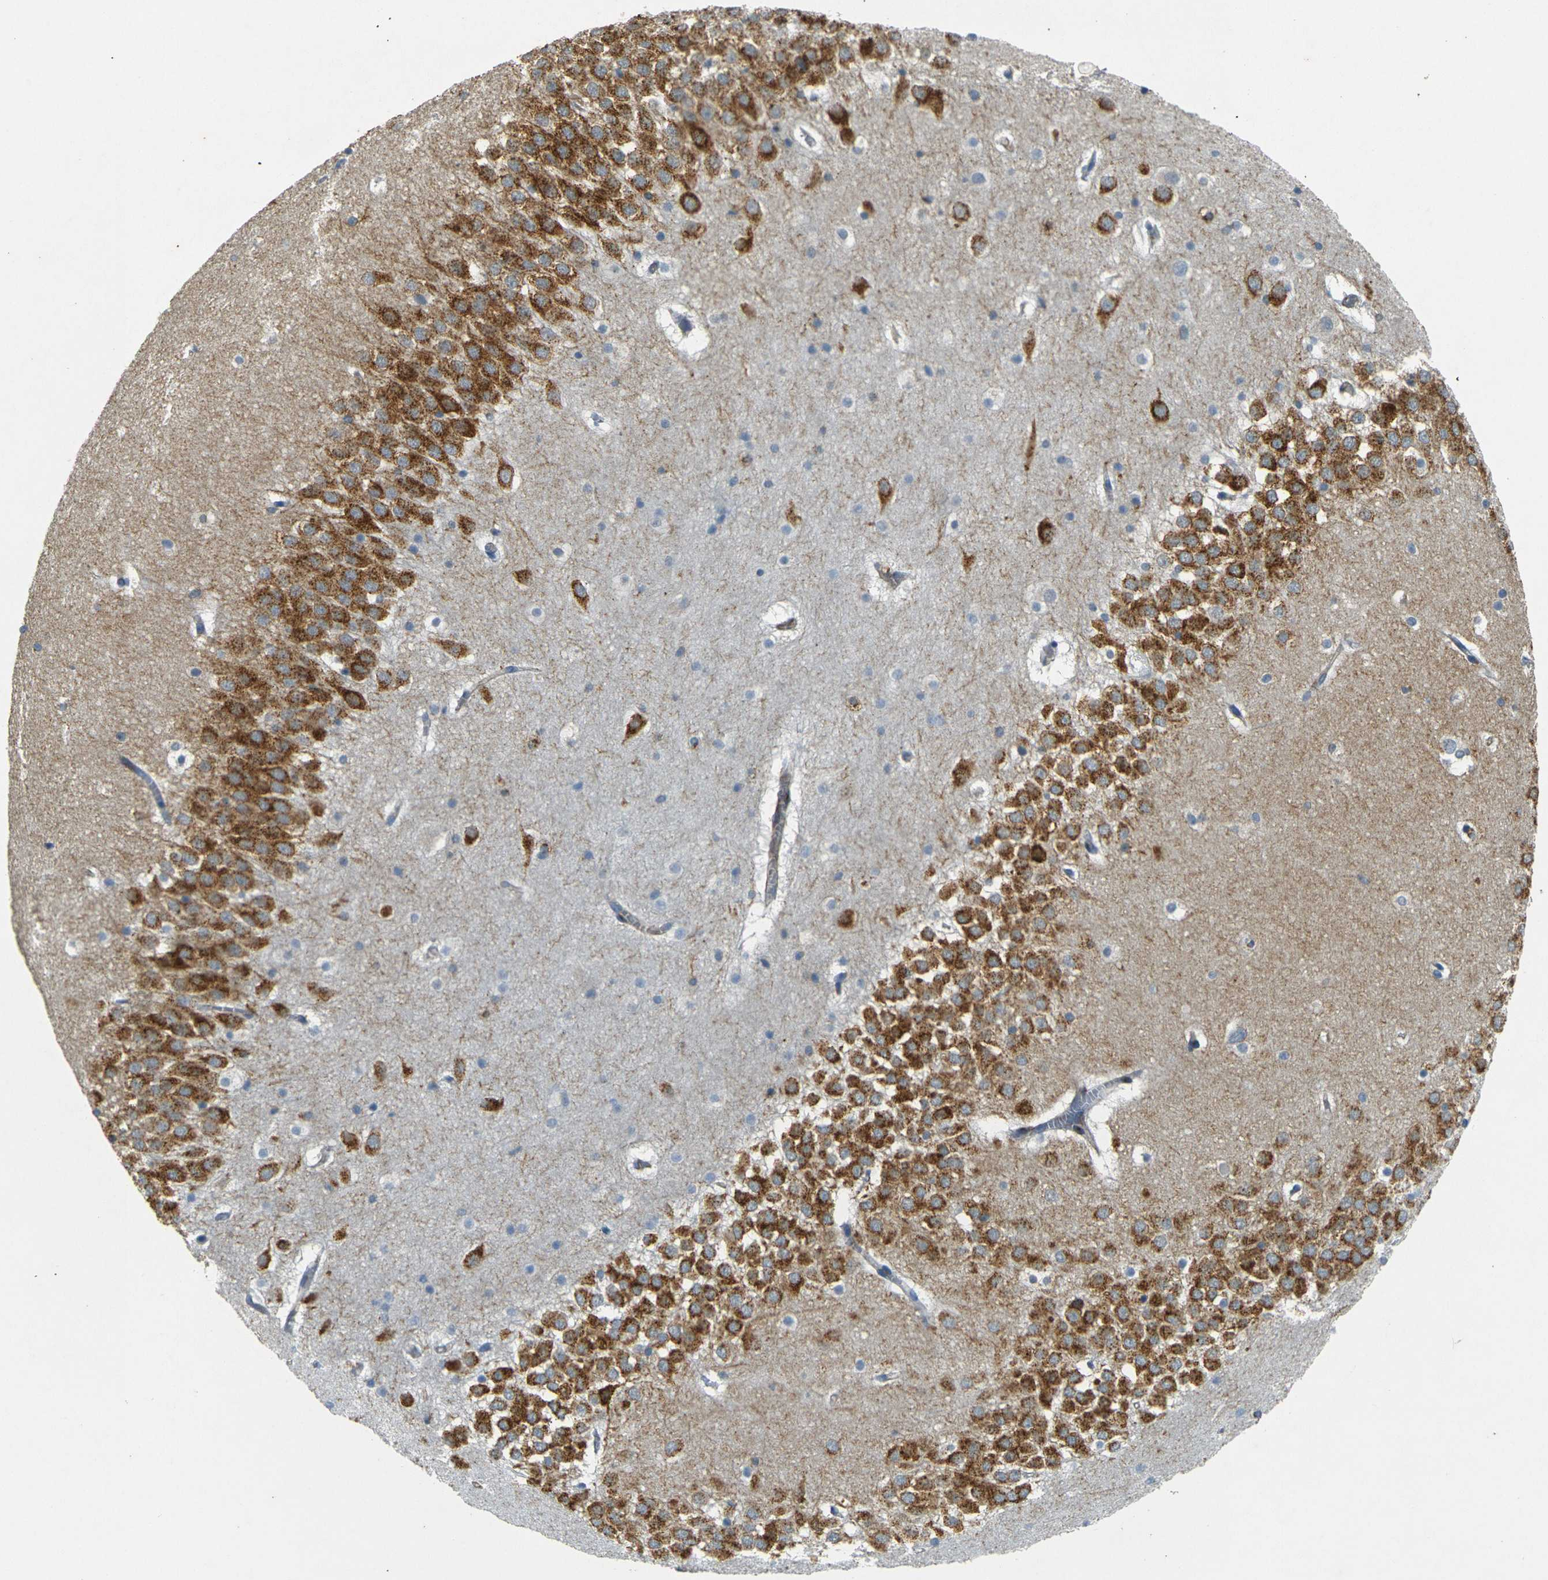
{"staining": {"intensity": "moderate", "quantity": "25%-75%", "location": "cytoplasmic/membranous"}, "tissue": "hippocampus", "cell_type": "Glial cells", "image_type": "normal", "snomed": [{"axis": "morphology", "description": "Normal tissue, NOS"}, {"axis": "topography", "description": "Hippocampus"}], "caption": "Protein staining displays moderate cytoplasmic/membranous positivity in approximately 25%-75% of glial cells in normal hippocampus. (IHC, brightfield microscopy, high magnification).", "gene": "SORT1", "patient": {"sex": "male", "age": 45}}